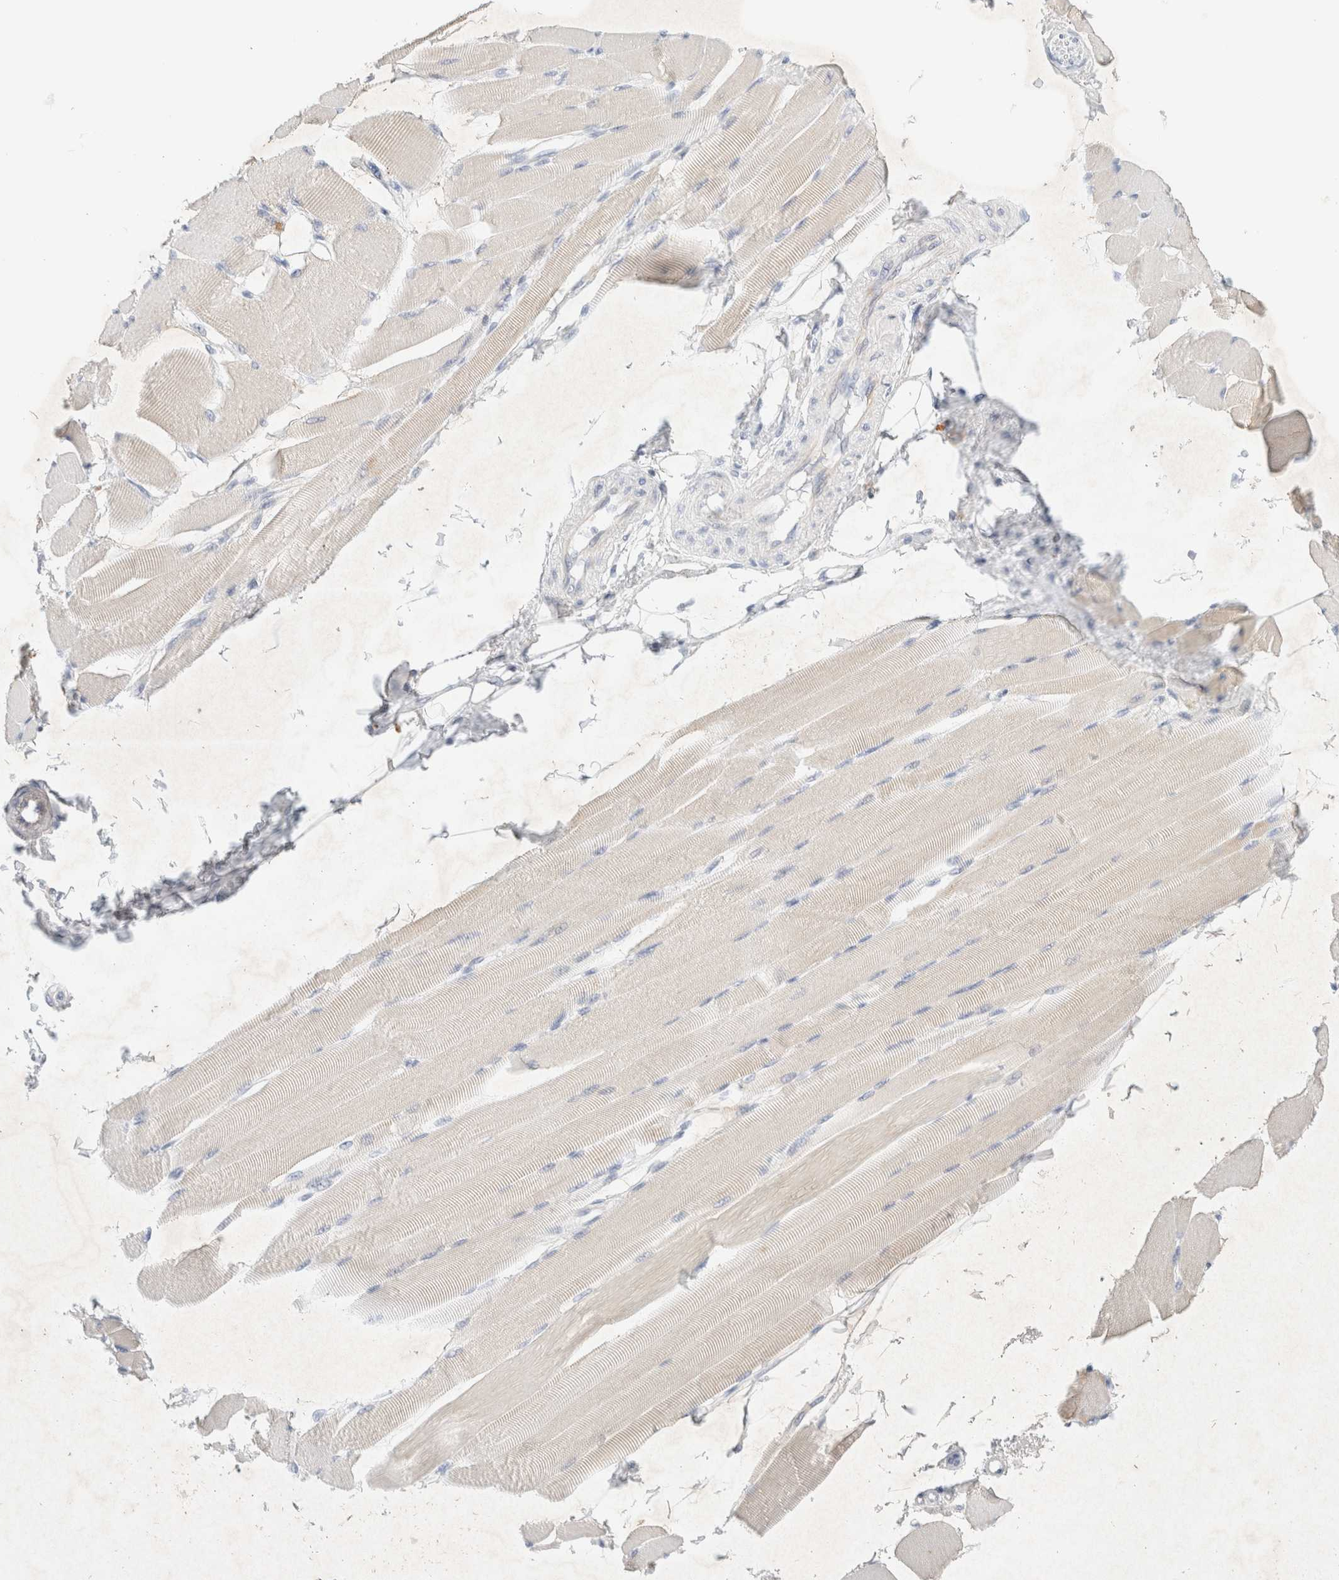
{"staining": {"intensity": "weak", "quantity": "25%-75%", "location": "cytoplasmic/membranous"}, "tissue": "skeletal muscle", "cell_type": "Myocytes", "image_type": "normal", "snomed": [{"axis": "morphology", "description": "Normal tissue, NOS"}, {"axis": "topography", "description": "Skeletal muscle"}, {"axis": "topography", "description": "Peripheral nerve tissue"}], "caption": "Immunohistochemistry photomicrograph of unremarkable skeletal muscle: skeletal muscle stained using immunohistochemistry shows low levels of weak protein expression localized specifically in the cytoplasmic/membranous of myocytes, appearing as a cytoplasmic/membranous brown color.", "gene": "HEXD", "patient": {"sex": "female", "age": 84}}